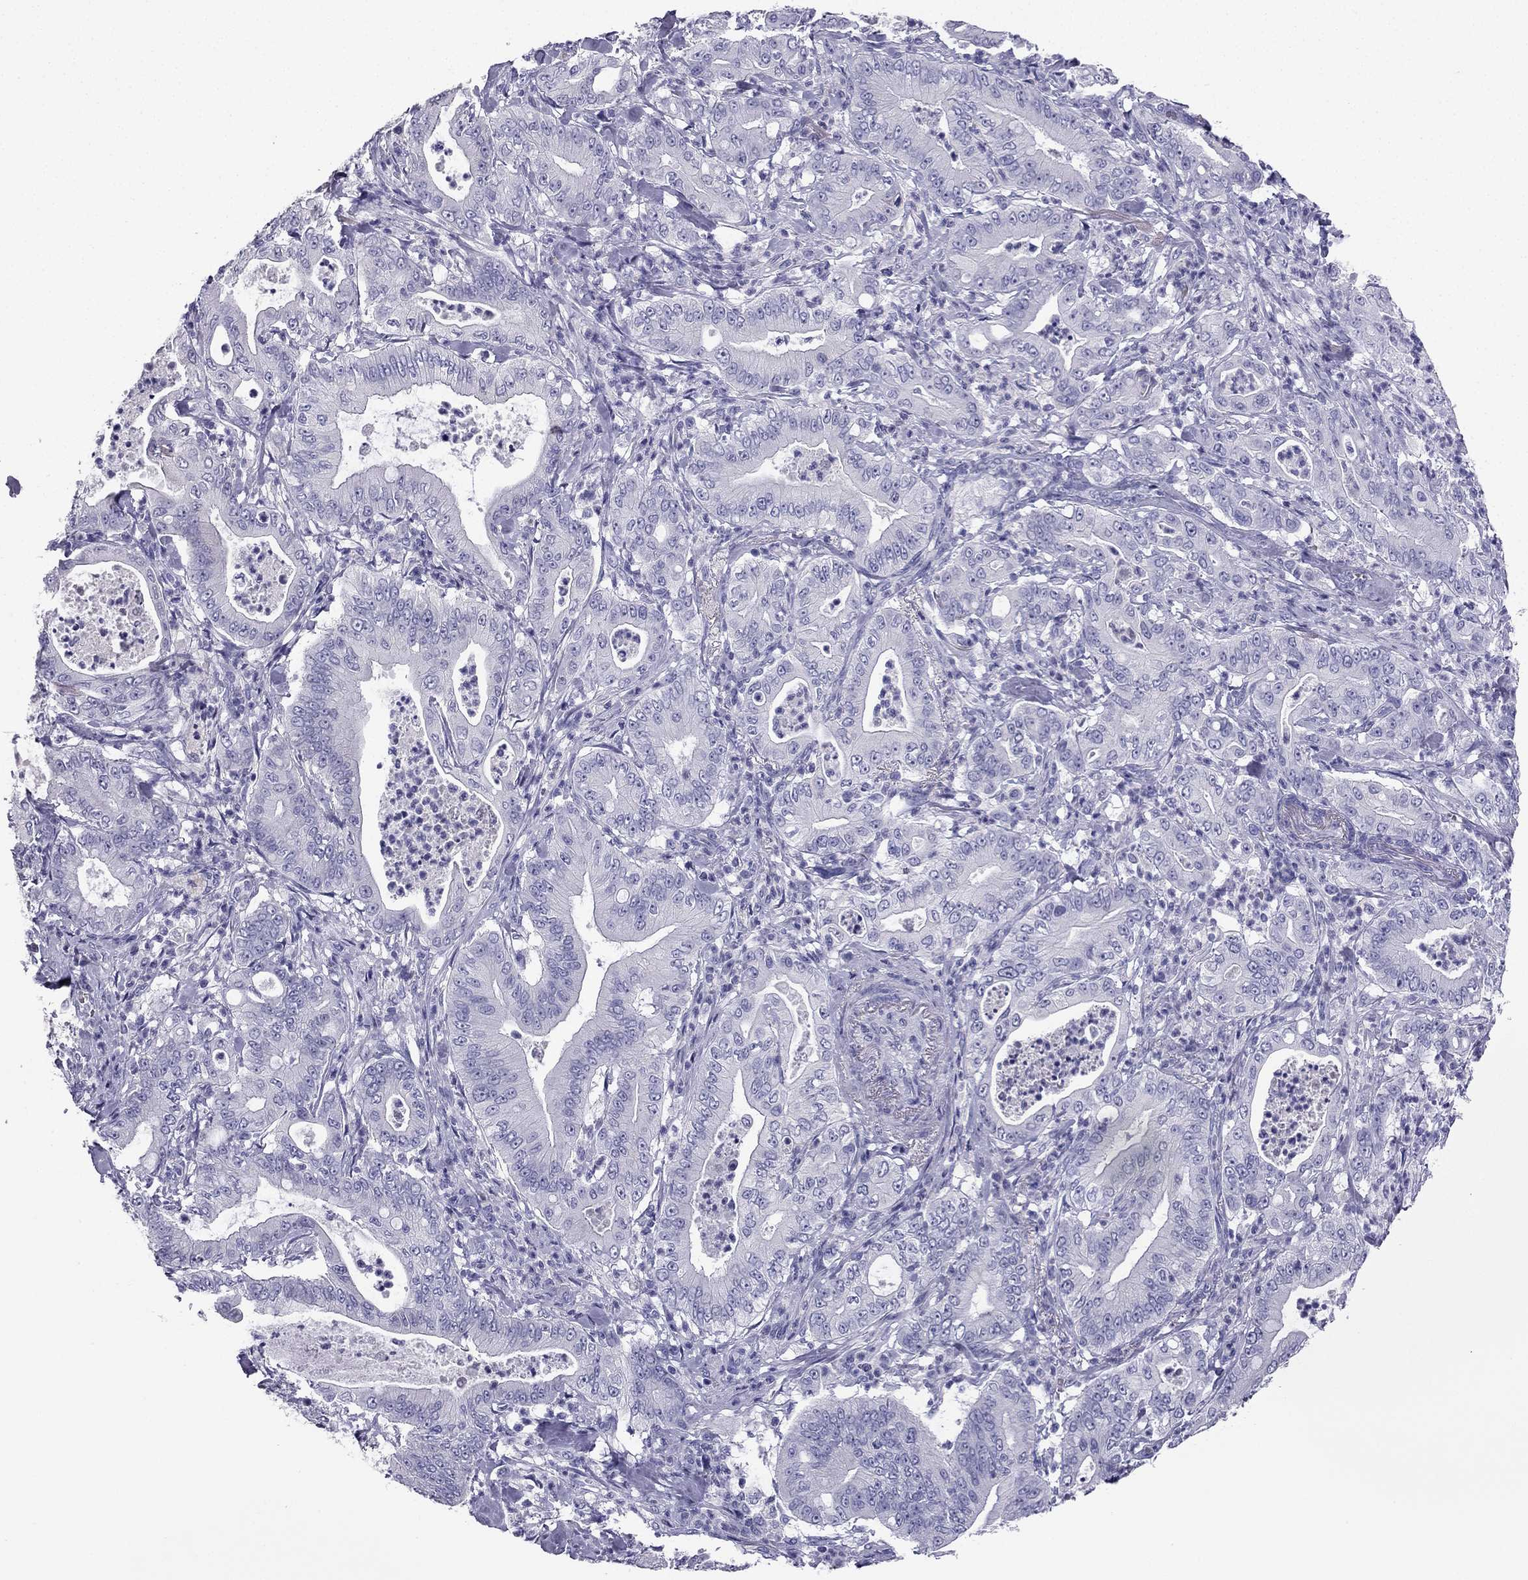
{"staining": {"intensity": "negative", "quantity": "none", "location": "none"}, "tissue": "pancreatic cancer", "cell_type": "Tumor cells", "image_type": "cancer", "snomed": [{"axis": "morphology", "description": "Adenocarcinoma, NOS"}, {"axis": "topography", "description": "Pancreas"}], "caption": "This is an immunohistochemistry (IHC) micrograph of adenocarcinoma (pancreatic). There is no positivity in tumor cells.", "gene": "NPTX1", "patient": {"sex": "male", "age": 71}}